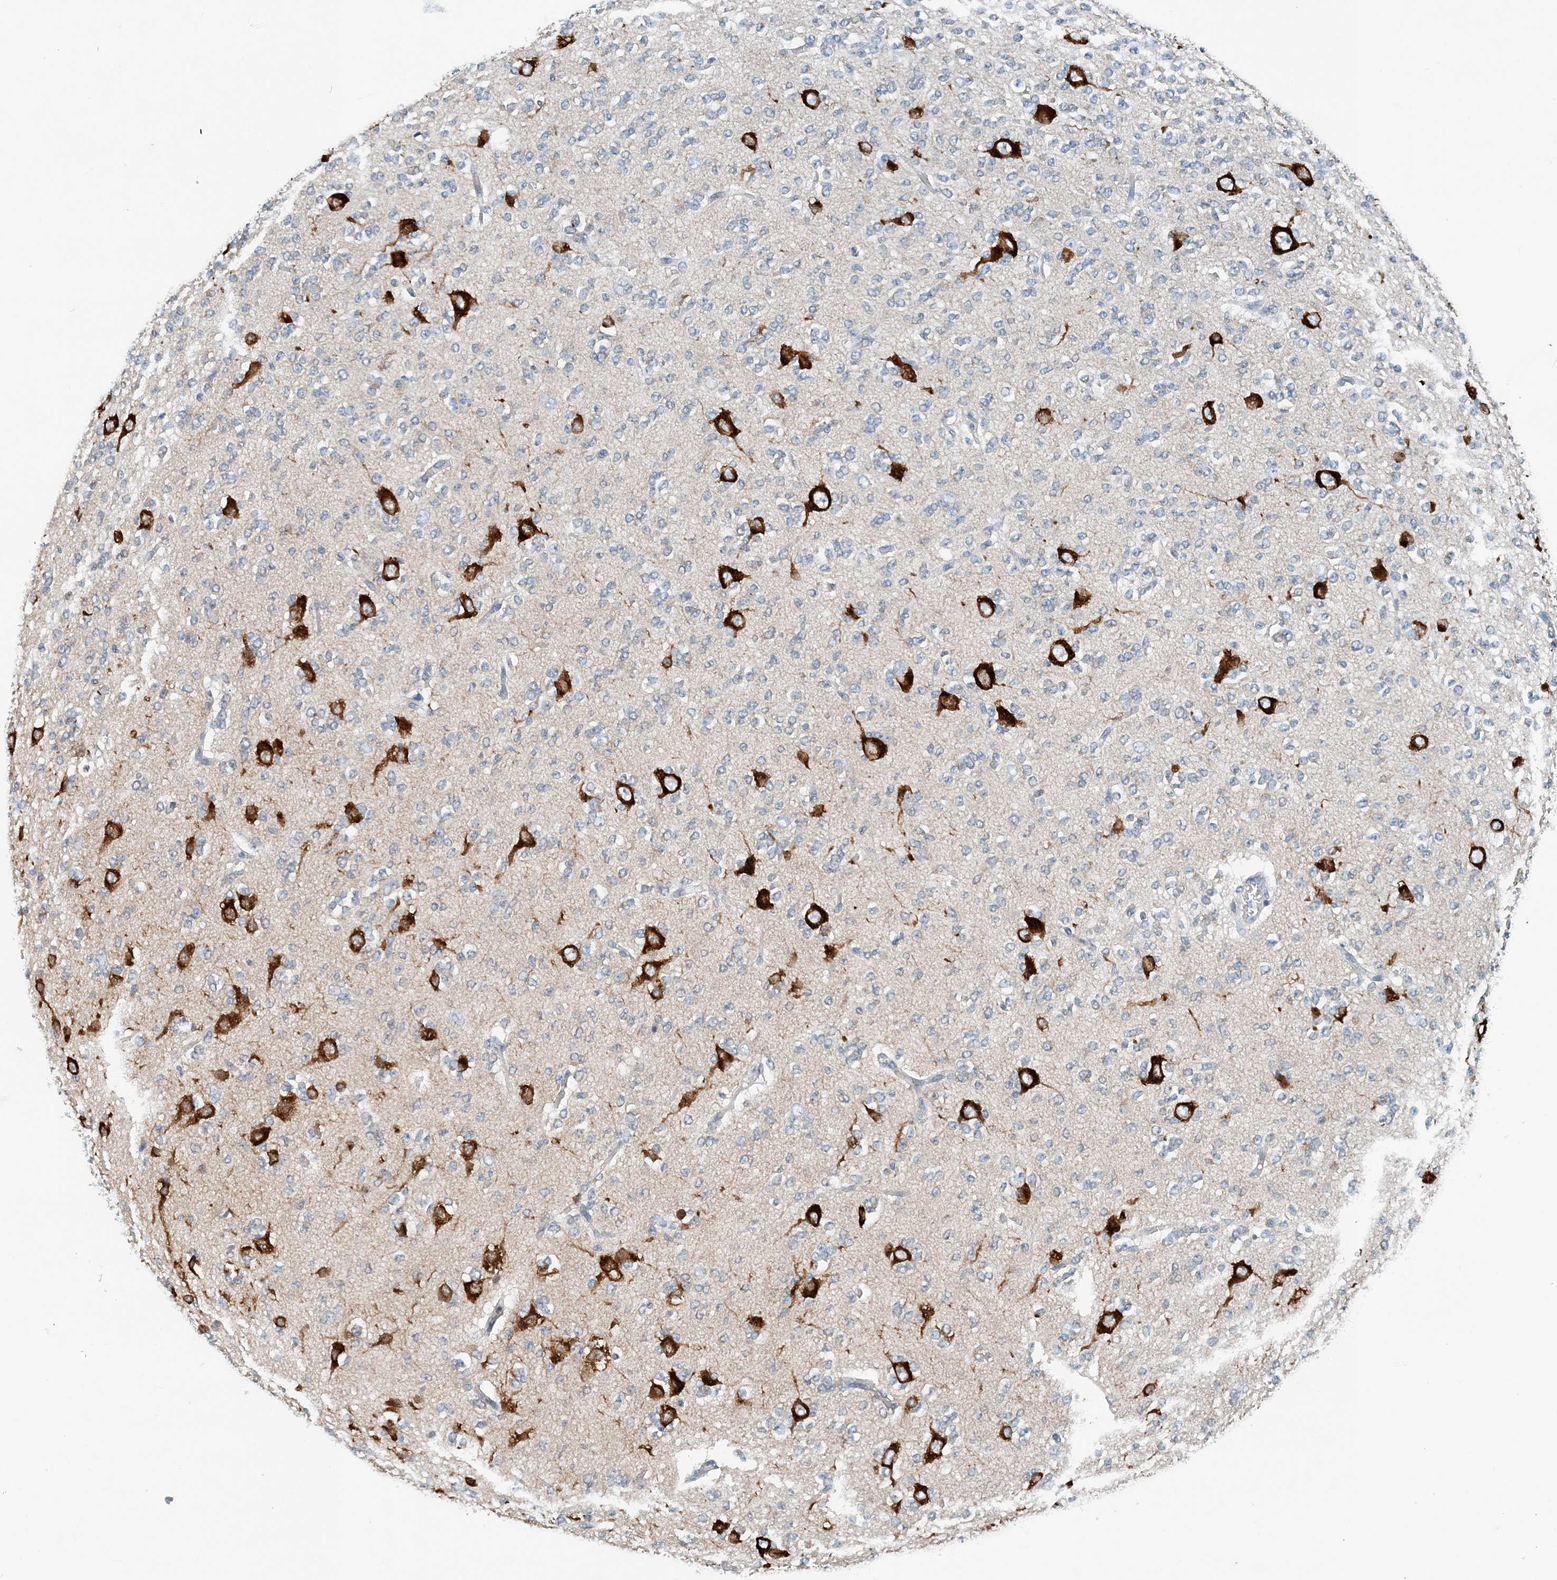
{"staining": {"intensity": "negative", "quantity": "none", "location": "none"}, "tissue": "glioma", "cell_type": "Tumor cells", "image_type": "cancer", "snomed": [{"axis": "morphology", "description": "Glioma, malignant, Low grade"}, {"axis": "topography", "description": "Brain"}], "caption": "IHC histopathology image of neoplastic tissue: human glioma stained with DAB (3,3'-diaminobenzidine) shows no significant protein positivity in tumor cells. Brightfield microscopy of immunohistochemistry (IHC) stained with DAB (3,3'-diaminobenzidine) (brown) and hematoxylin (blue), captured at high magnification.", "gene": "EEF1A2", "patient": {"sex": "male", "age": 38}}